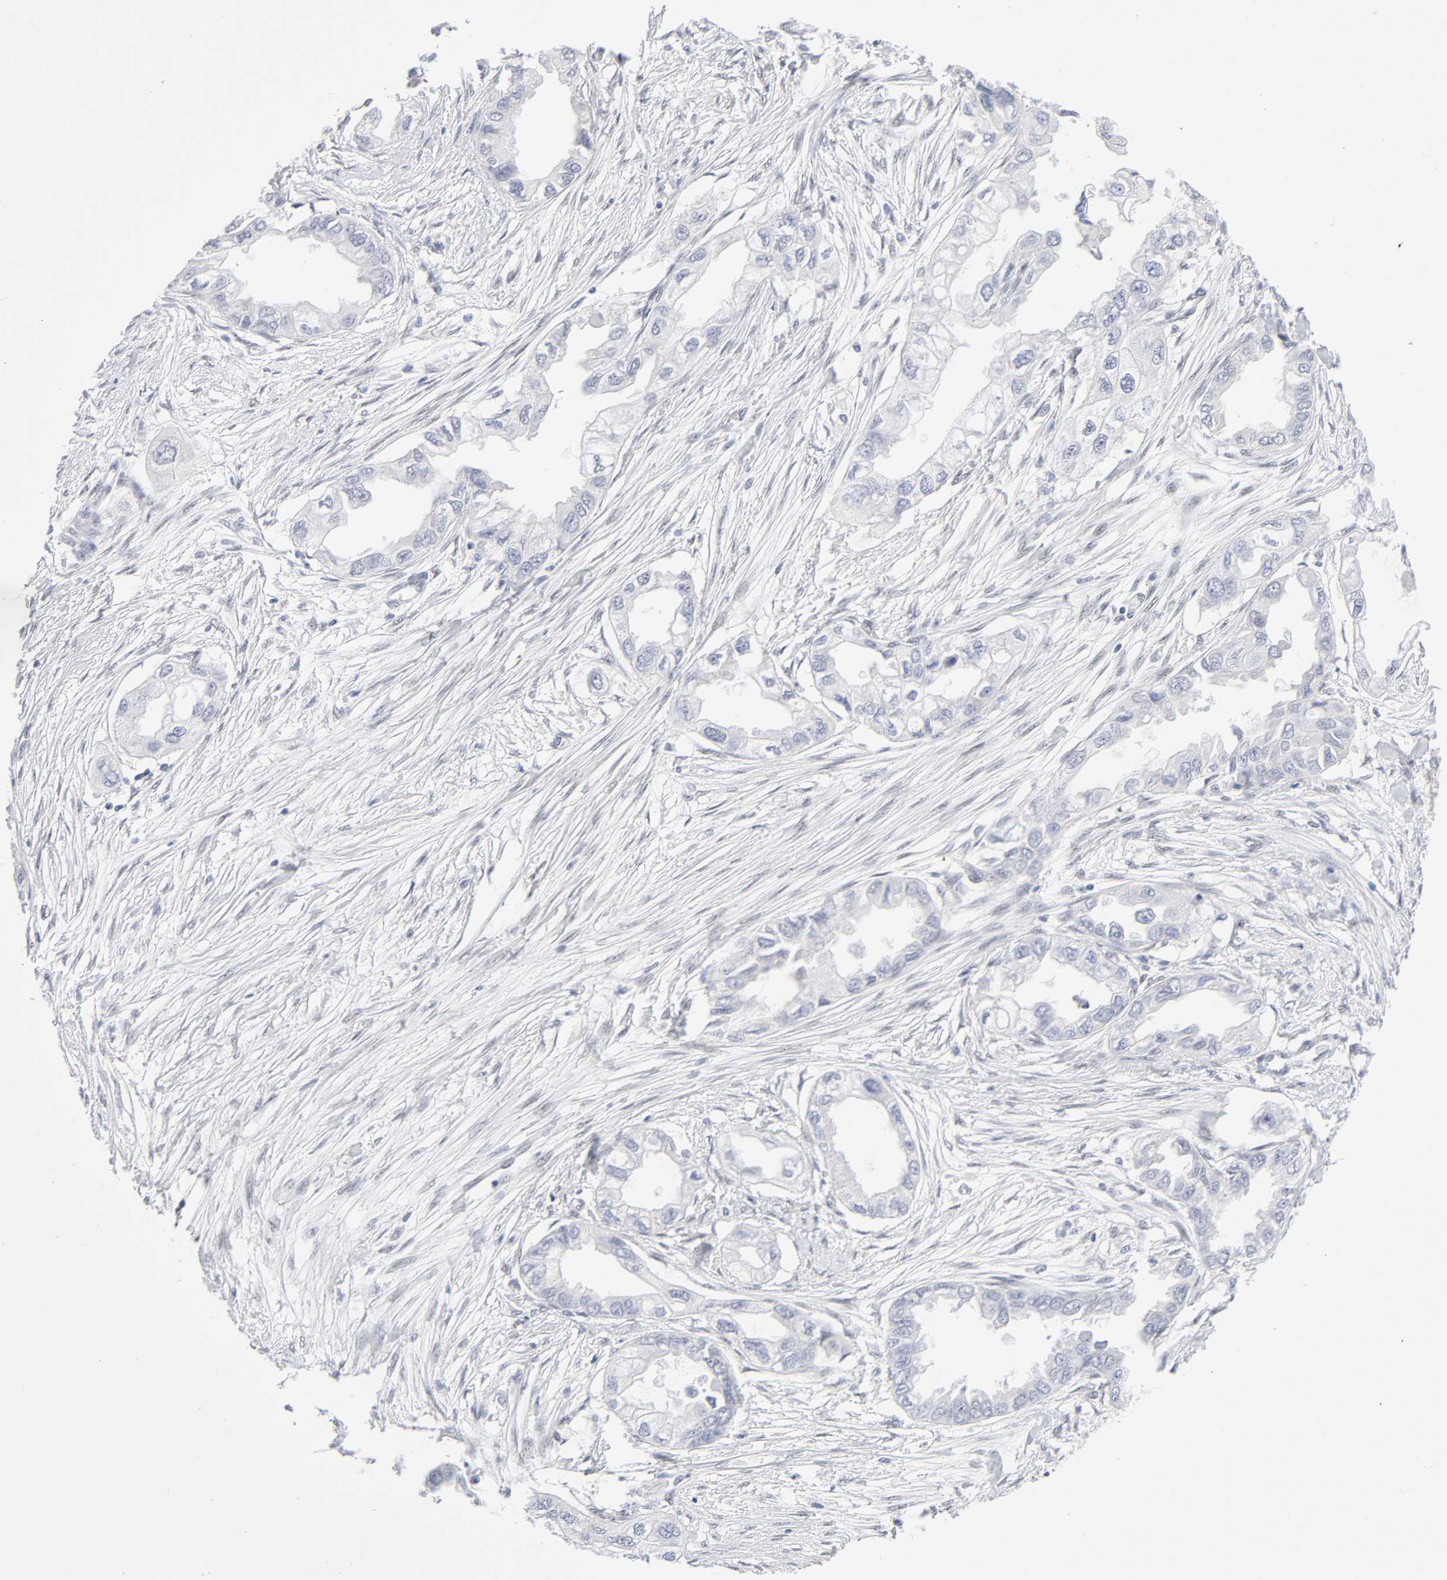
{"staining": {"intensity": "negative", "quantity": "none", "location": "none"}, "tissue": "endometrial cancer", "cell_type": "Tumor cells", "image_type": "cancer", "snomed": [{"axis": "morphology", "description": "Adenocarcinoma, NOS"}, {"axis": "topography", "description": "Endometrium"}], "caption": "A photomicrograph of endometrial adenocarcinoma stained for a protein exhibits no brown staining in tumor cells. (DAB (3,3'-diaminobenzidine) immunohistochemistry with hematoxylin counter stain).", "gene": "NFIC", "patient": {"sex": "female", "age": 67}}